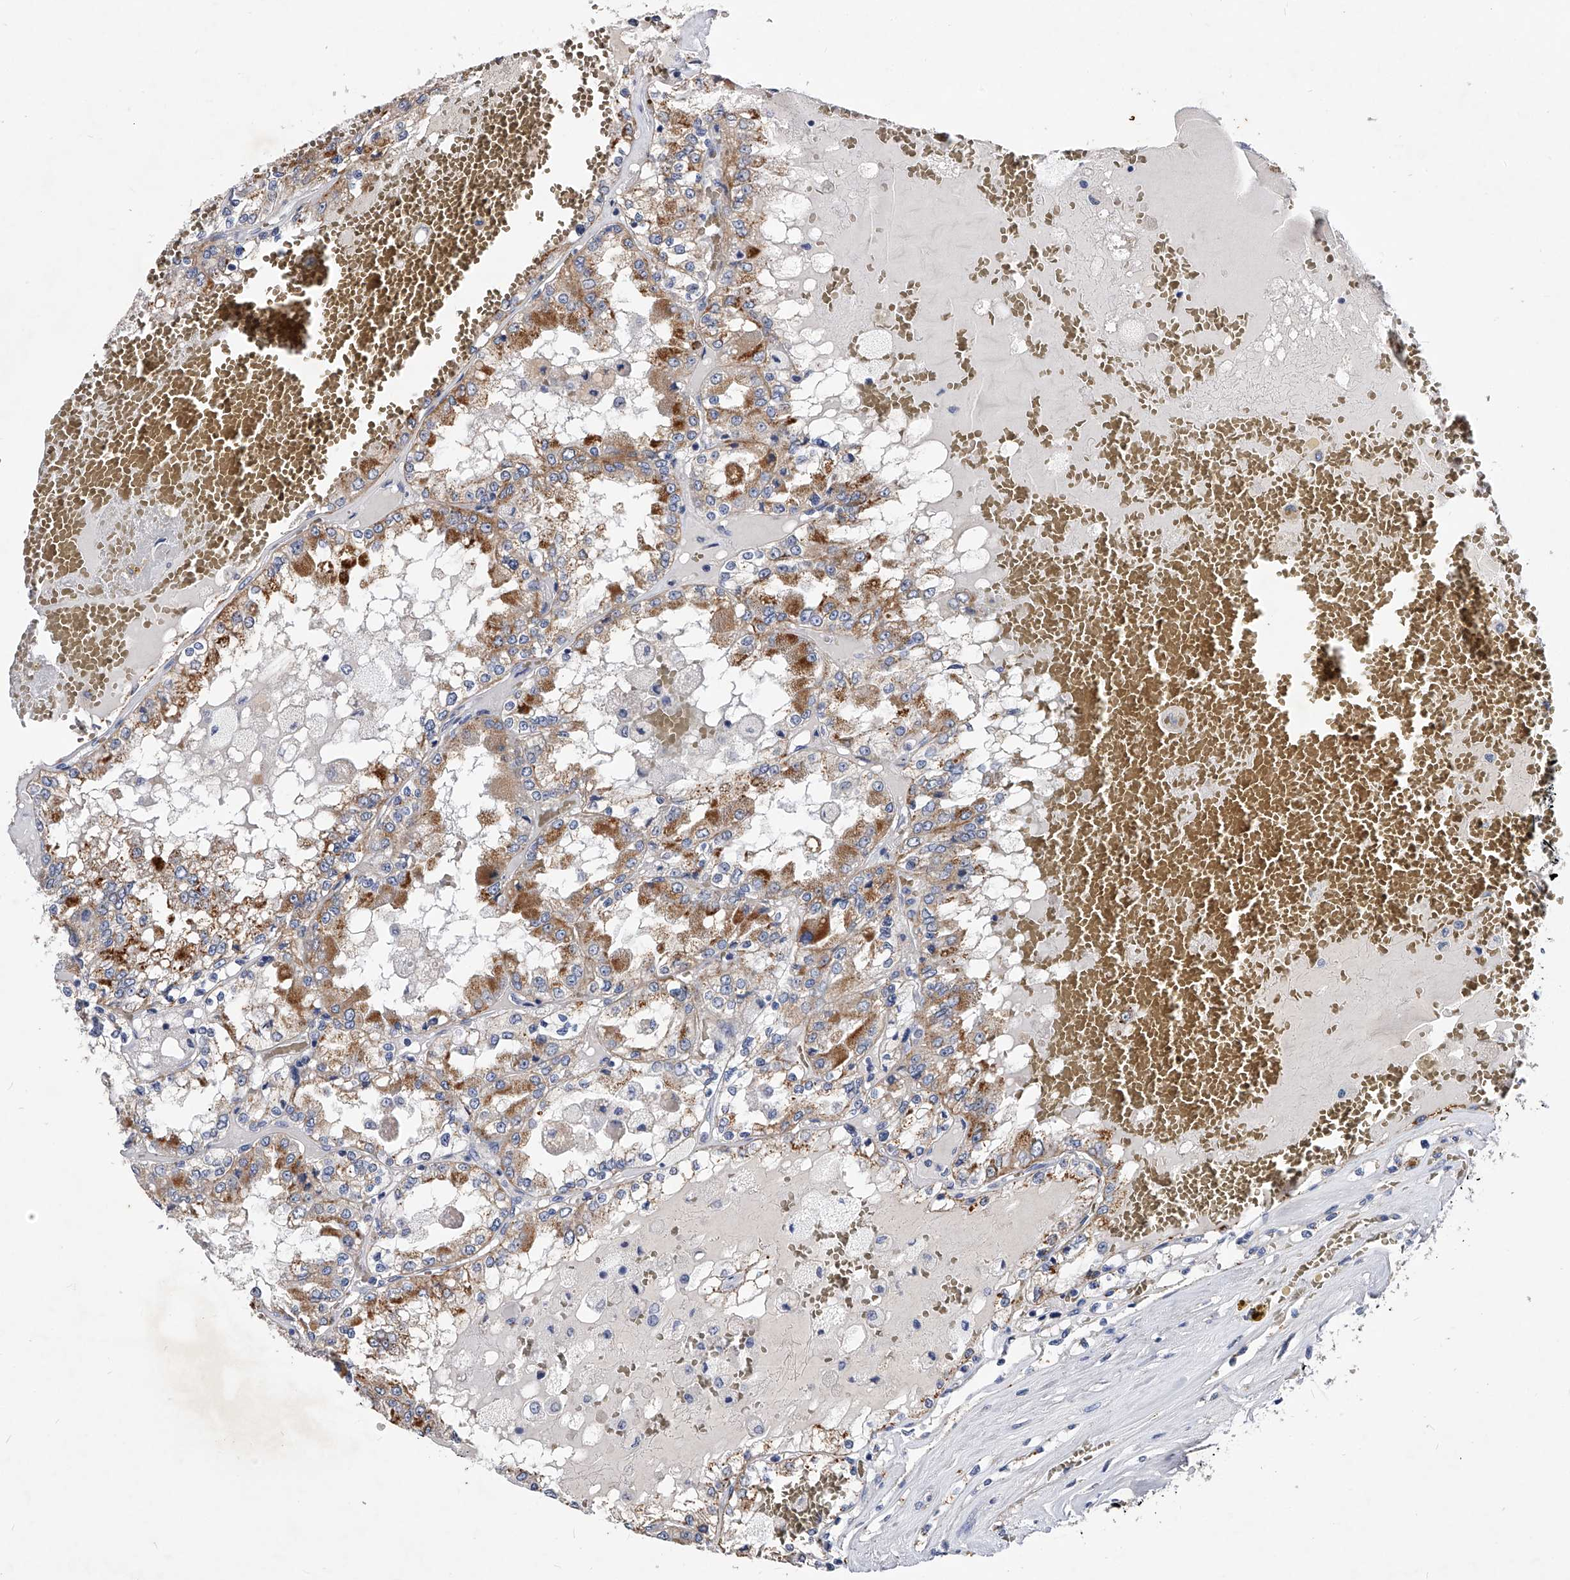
{"staining": {"intensity": "moderate", "quantity": "25%-75%", "location": "cytoplasmic/membranous"}, "tissue": "renal cancer", "cell_type": "Tumor cells", "image_type": "cancer", "snomed": [{"axis": "morphology", "description": "Adenocarcinoma, NOS"}, {"axis": "topography", "description": "Kidney"}], "caption": "The photomicrograph demonstrates a brown stain indicating the presence of a protein in the cytoplasmic/membranous of tumor cells in renal adenocarcinoma.", "gene": "ZNF529", "patient": {"sex": "female", "age": 56}}